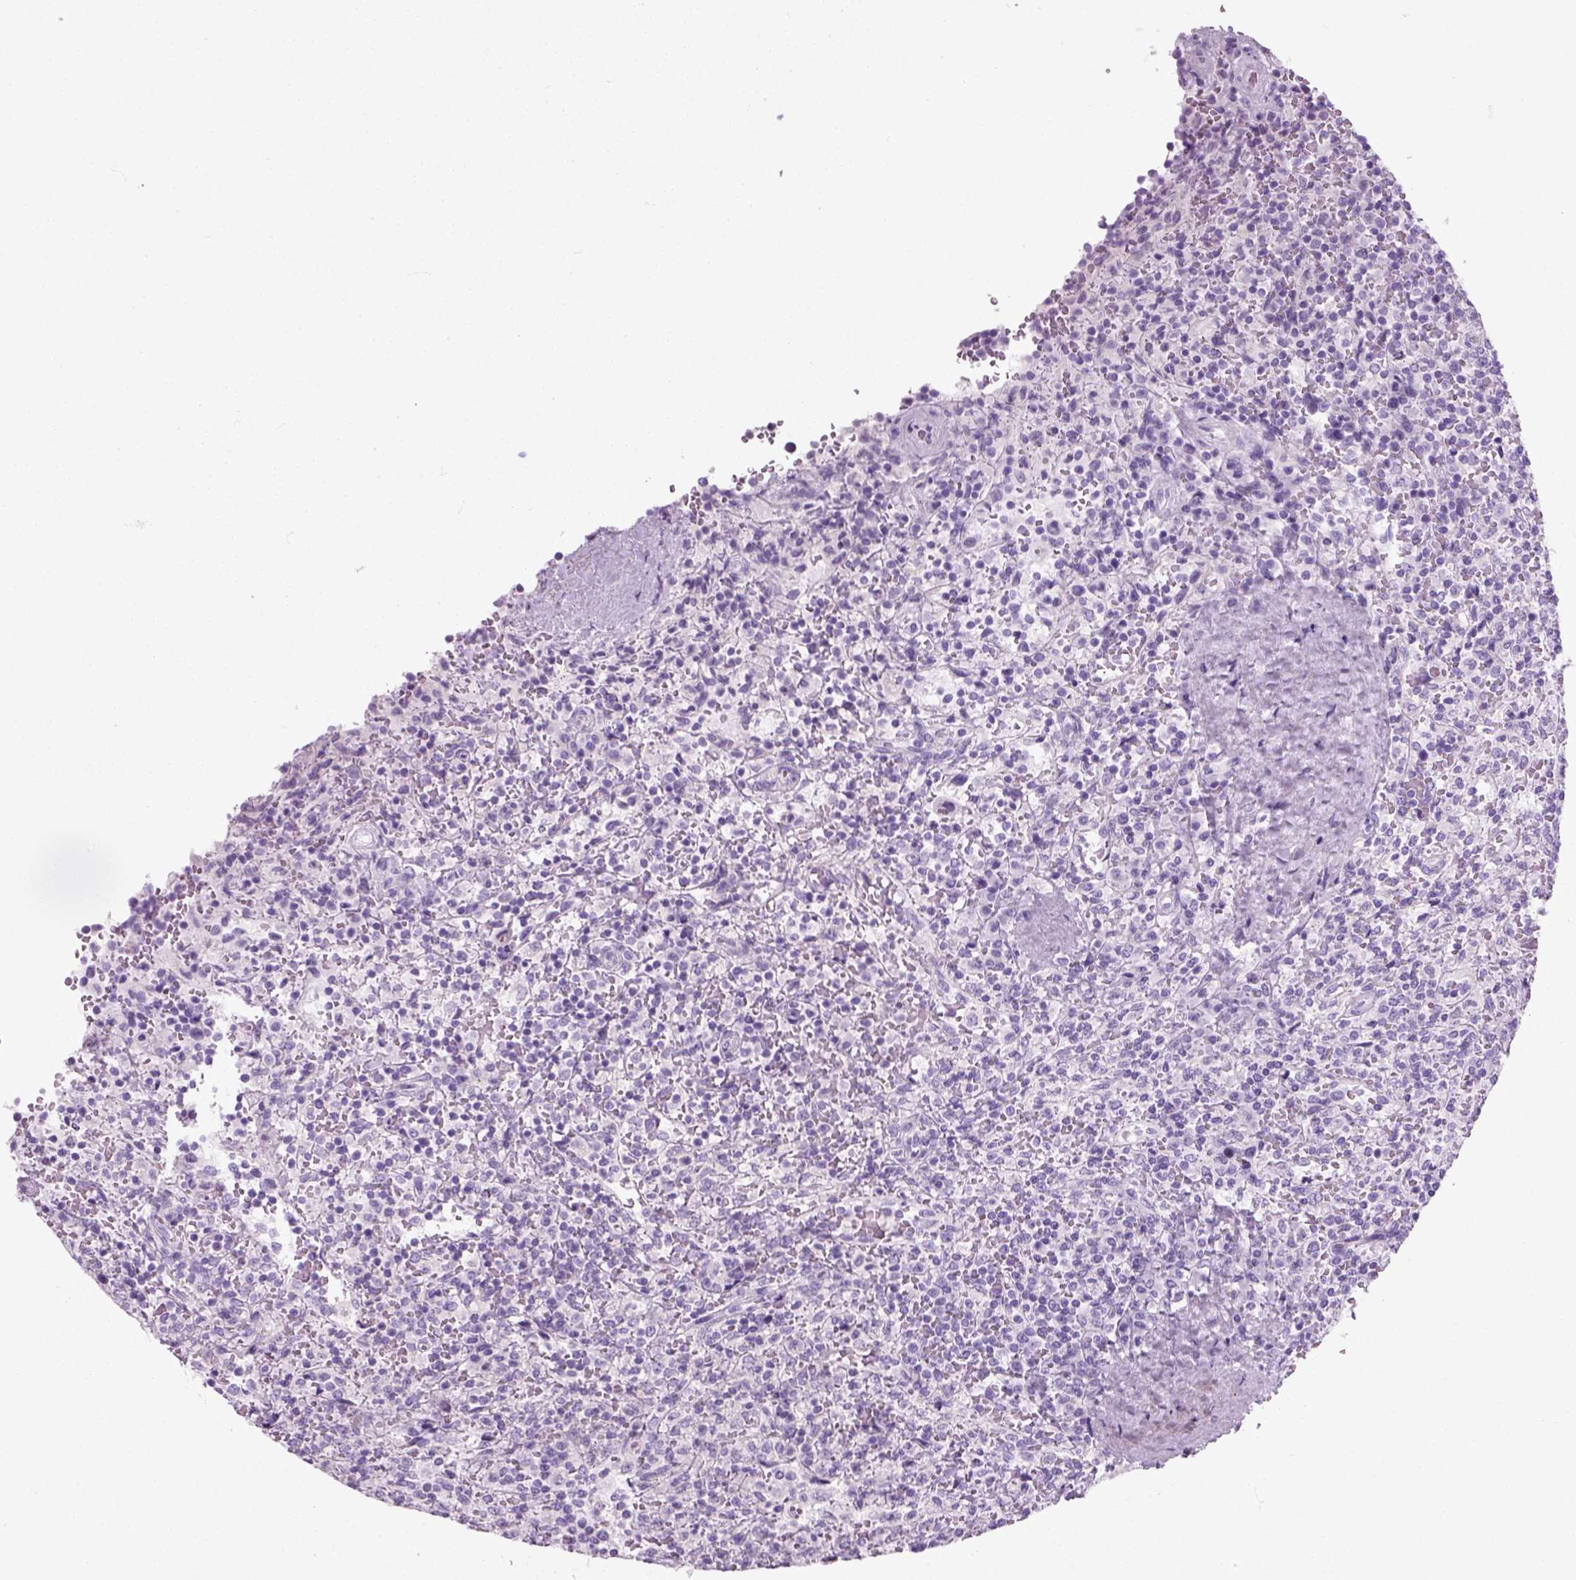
{"staining": {"intensity": "negative", "quantity": "none", "location": "none"}, "tissue": "lymphoma", "cell_type": "Tumor cells", "image_type": "cancer", "snomed": [{"axis": "morphology", "description": "Malignant lymphoma, non-Hodgkin's type, Low grade"}, {"axis": "topography", "description": "Spleen"}], "caption": "A photomicrograph of lymphoma stained for a protein displays no brown staining in tumor cells.", "gene": "SLC12A5", "patient": {"sex": "male", "age": 62}}